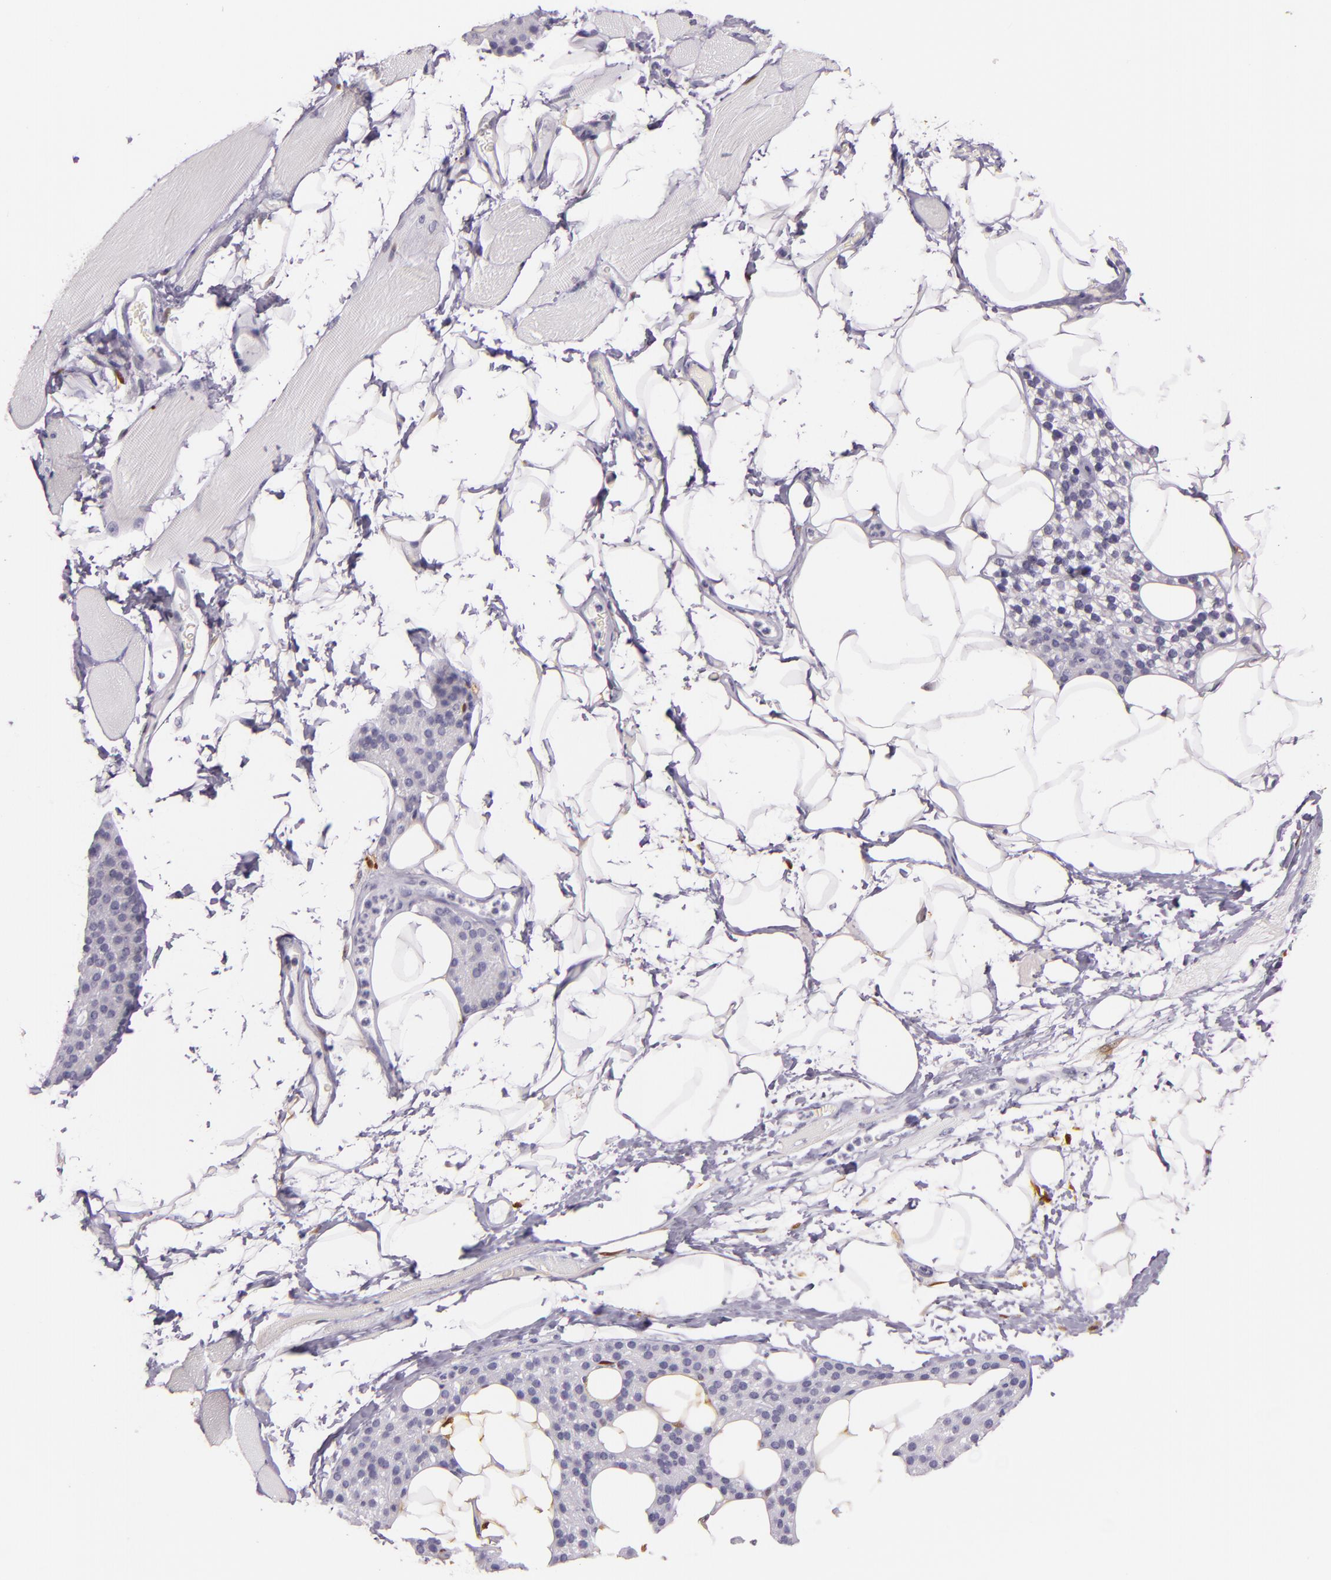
{"staining": {"intensity": "negative", "quantity": "none", "location": "none"}, "tissue": "skeletal muscle", "cell_type": "Myocytes", "image_type": "normal", "snomed": [{"axis": "morphology", "description": "Normal tissue, NOS"}, {"axis": "topography", "description": "Skeletal muscle"}, {"axis": "topography", "description": "Parathyroid gland"}], "caption": "This is a histopathology image of immunohistochemistry staining of benign skeletal muscle, which shows no expression in myocytes. Brightfield microscopy of immunohistochemistry (IHC) stained with DAB (3,3'-diaminobenzidine) (brown) and hematoxylin (blue), captured at high magnification.", "gene": "MT1A", "patient": {"sex": "female", "age": 37}}